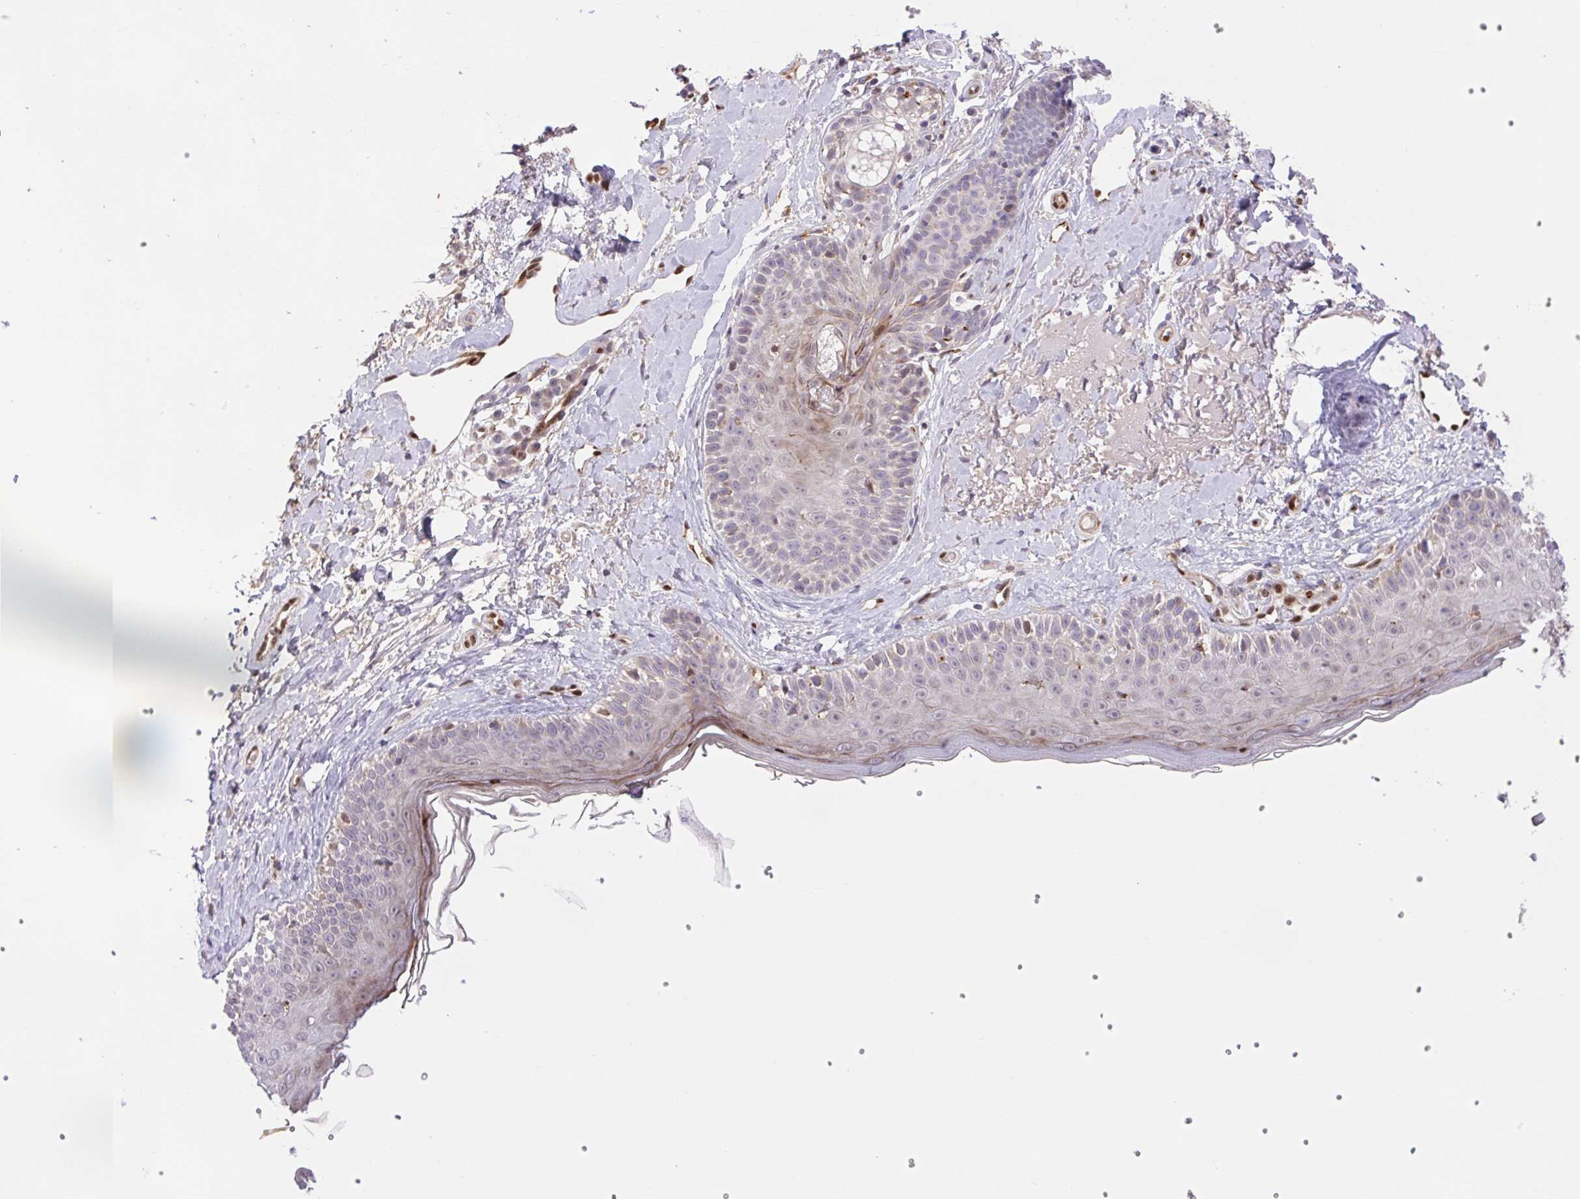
{"staining": {"intensity": "weak", "quantity": "<25%", "location": "nuclear"}, "tissue": "skin", "cell_type": "Fibroblasts", "image_type": "normal", "snomed": [{"axis": "morphology", "description": "Normal tissue, NOS"}, {"axis": "topography", "description": "Skin"}], "caption": "High power microscopy micrograph of an IHC photomicrograph of benign skin, revealing no significant staining in fibroblasts. (DAB immunohistochemistry (IHC), high magnification).", "gene": "ERG", "patient": {"sex": "male", "age": 73}}